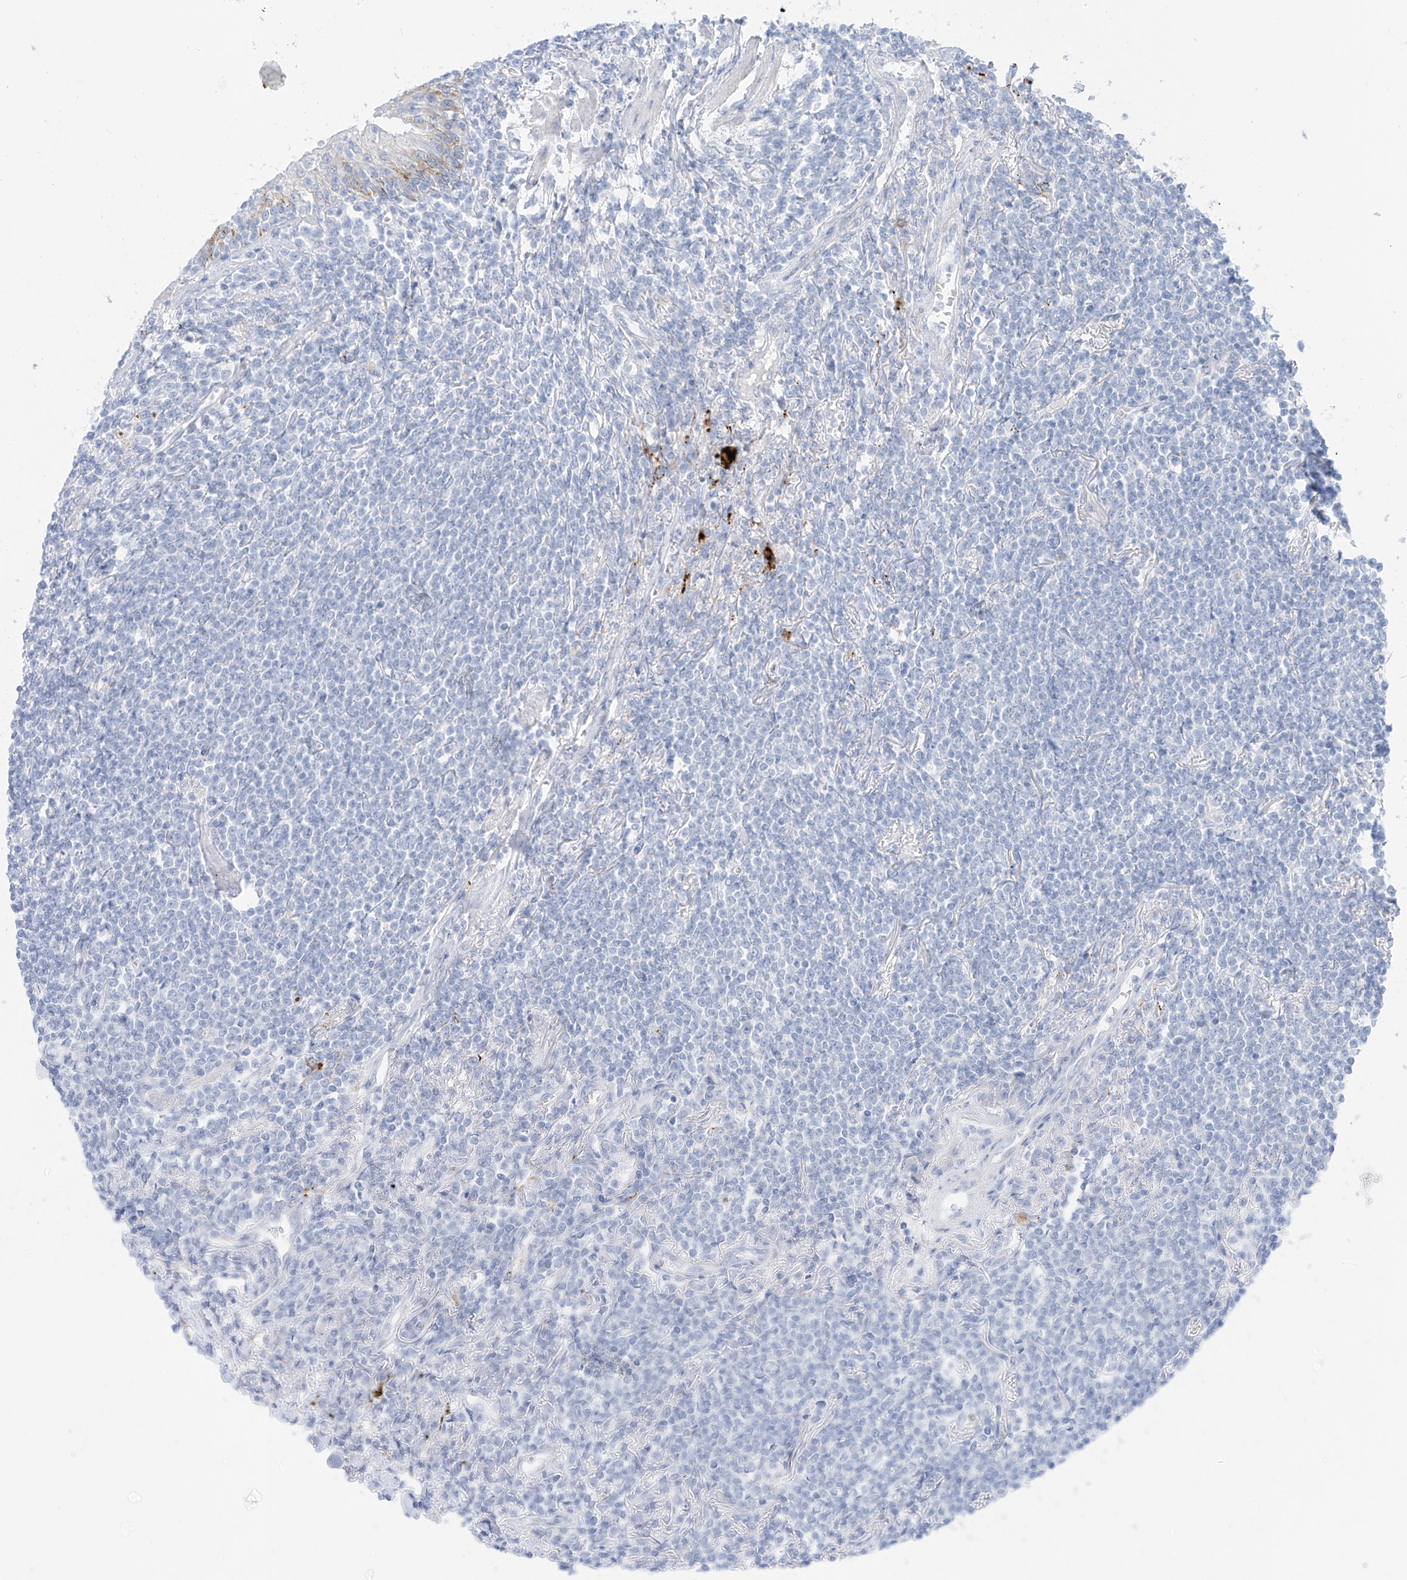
{"staining": {"intensity": "negative", "quantity": "none", "location": "none"}, "tissue": "lymphoma", "cell_type": "Tumor cells", "image_type": "cancer", "snomed": [{"axis": "morphology", "description": "Malignant lymphoma, non-Hodgkin's type, Low grade"}, {"axis": "topography", "description": "Lung"}], "caption": "DAB immunohistochemical staining of human malignant lymphoma, non-Hodgkin's type (low-grade) exhibits no significant staining in tumor cells. Brightfield microscopy of IHC stained with DAB (3,3'-diaminobenzidine) (brown) and hematoxylin (blue), captured at high magnification.", "gene": "PSPH", "patient": {"sex": "female", "age": 71}}